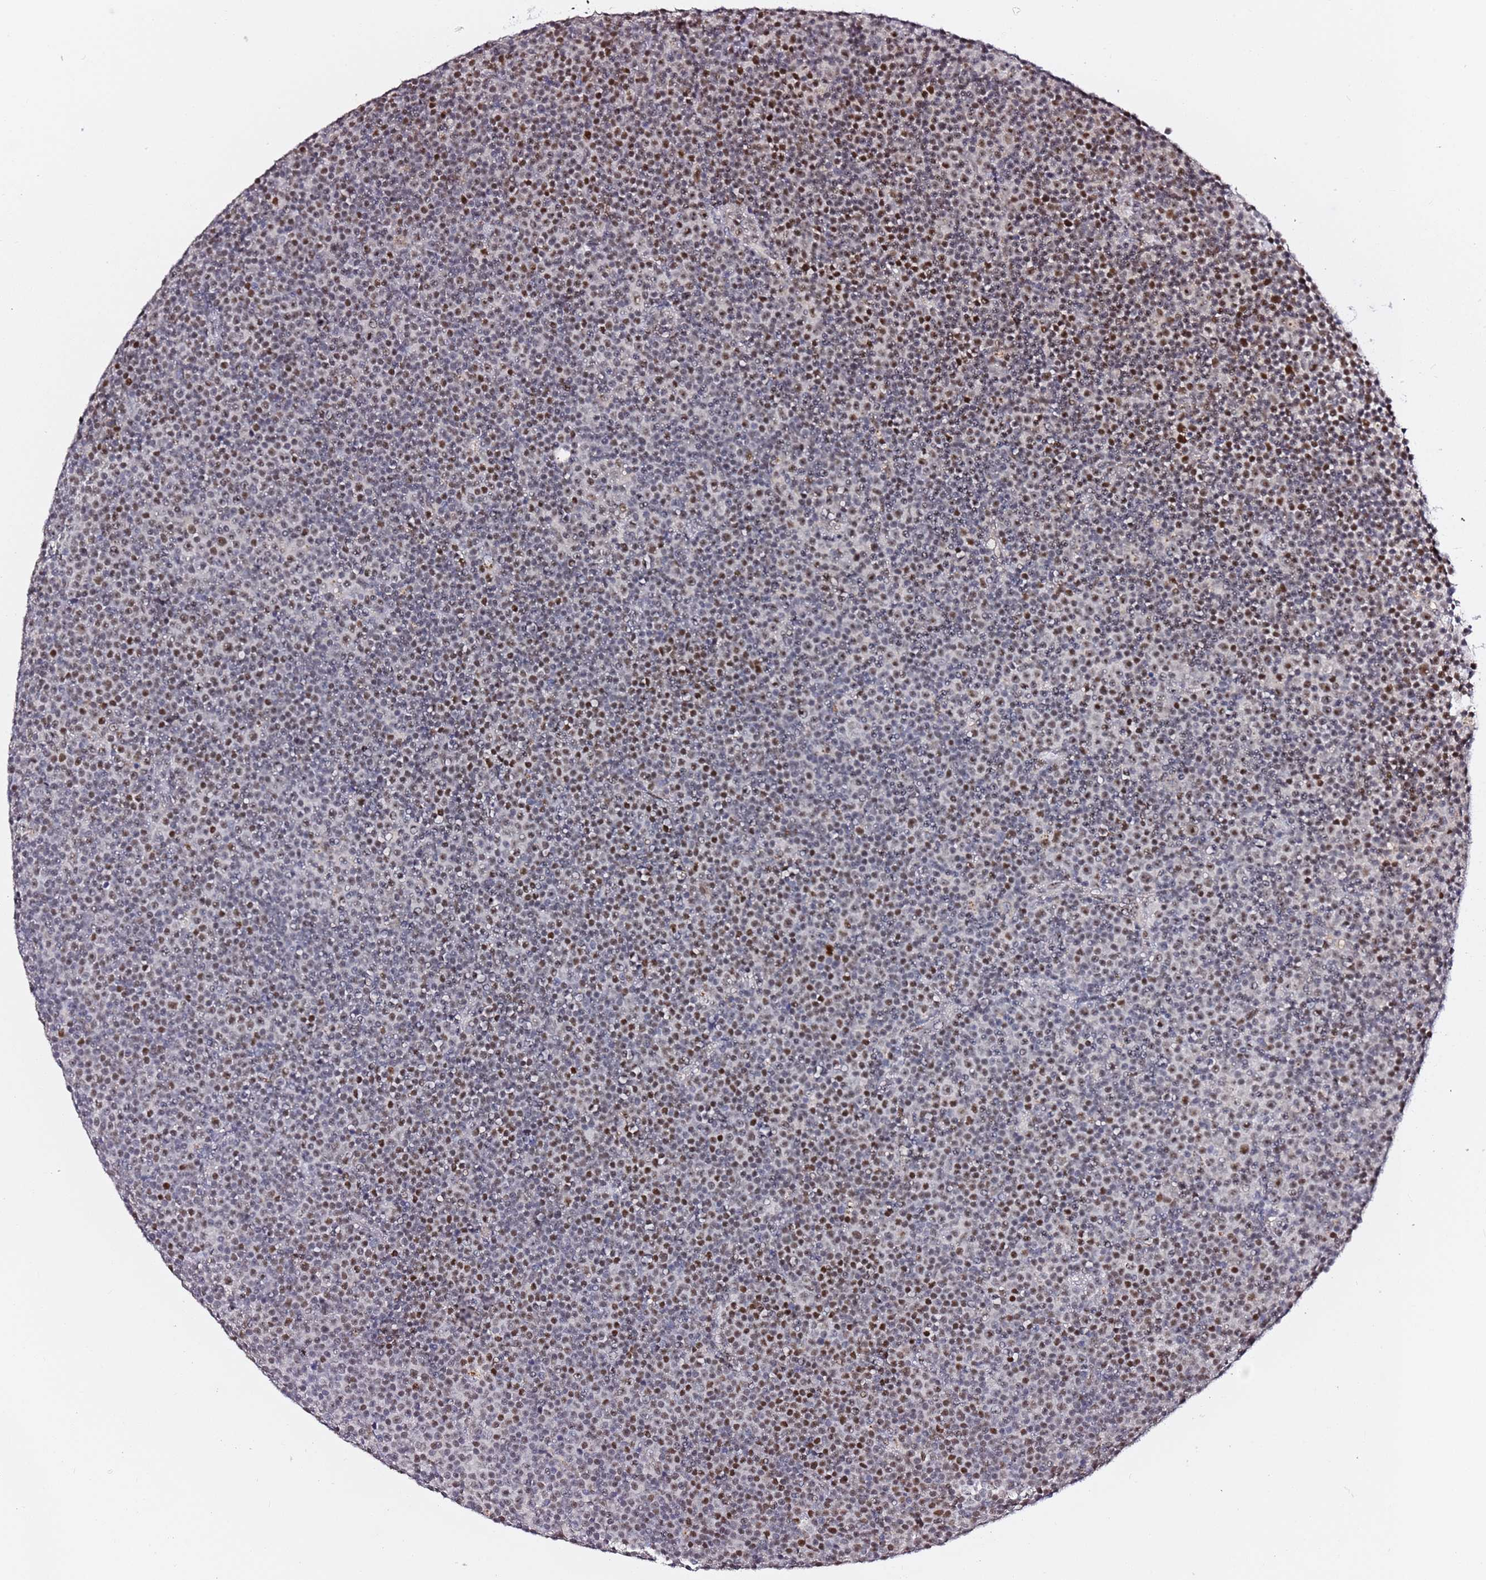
{"staining": {"intensity": "moderate", "quantity": "25%-75%", "location": "nuclear"}, "tissue": "lymphoma", "cell_type": "Tumor cells", "image_type": "cancer", "snomed": [{"axis": "morphology", "description": "Malignant lymphoma, non-Hodgkin's type, Low grade"}, {"axis": "topography", "description": "Lymph node"}], "caption": "Lymphoma stained for a protein (brown) exhibits moderate nuclear positive staining in approximately 25%-75% of tumor cells.", "gene": "FCF1", "patient": {"sex": "female", "age": 67}}